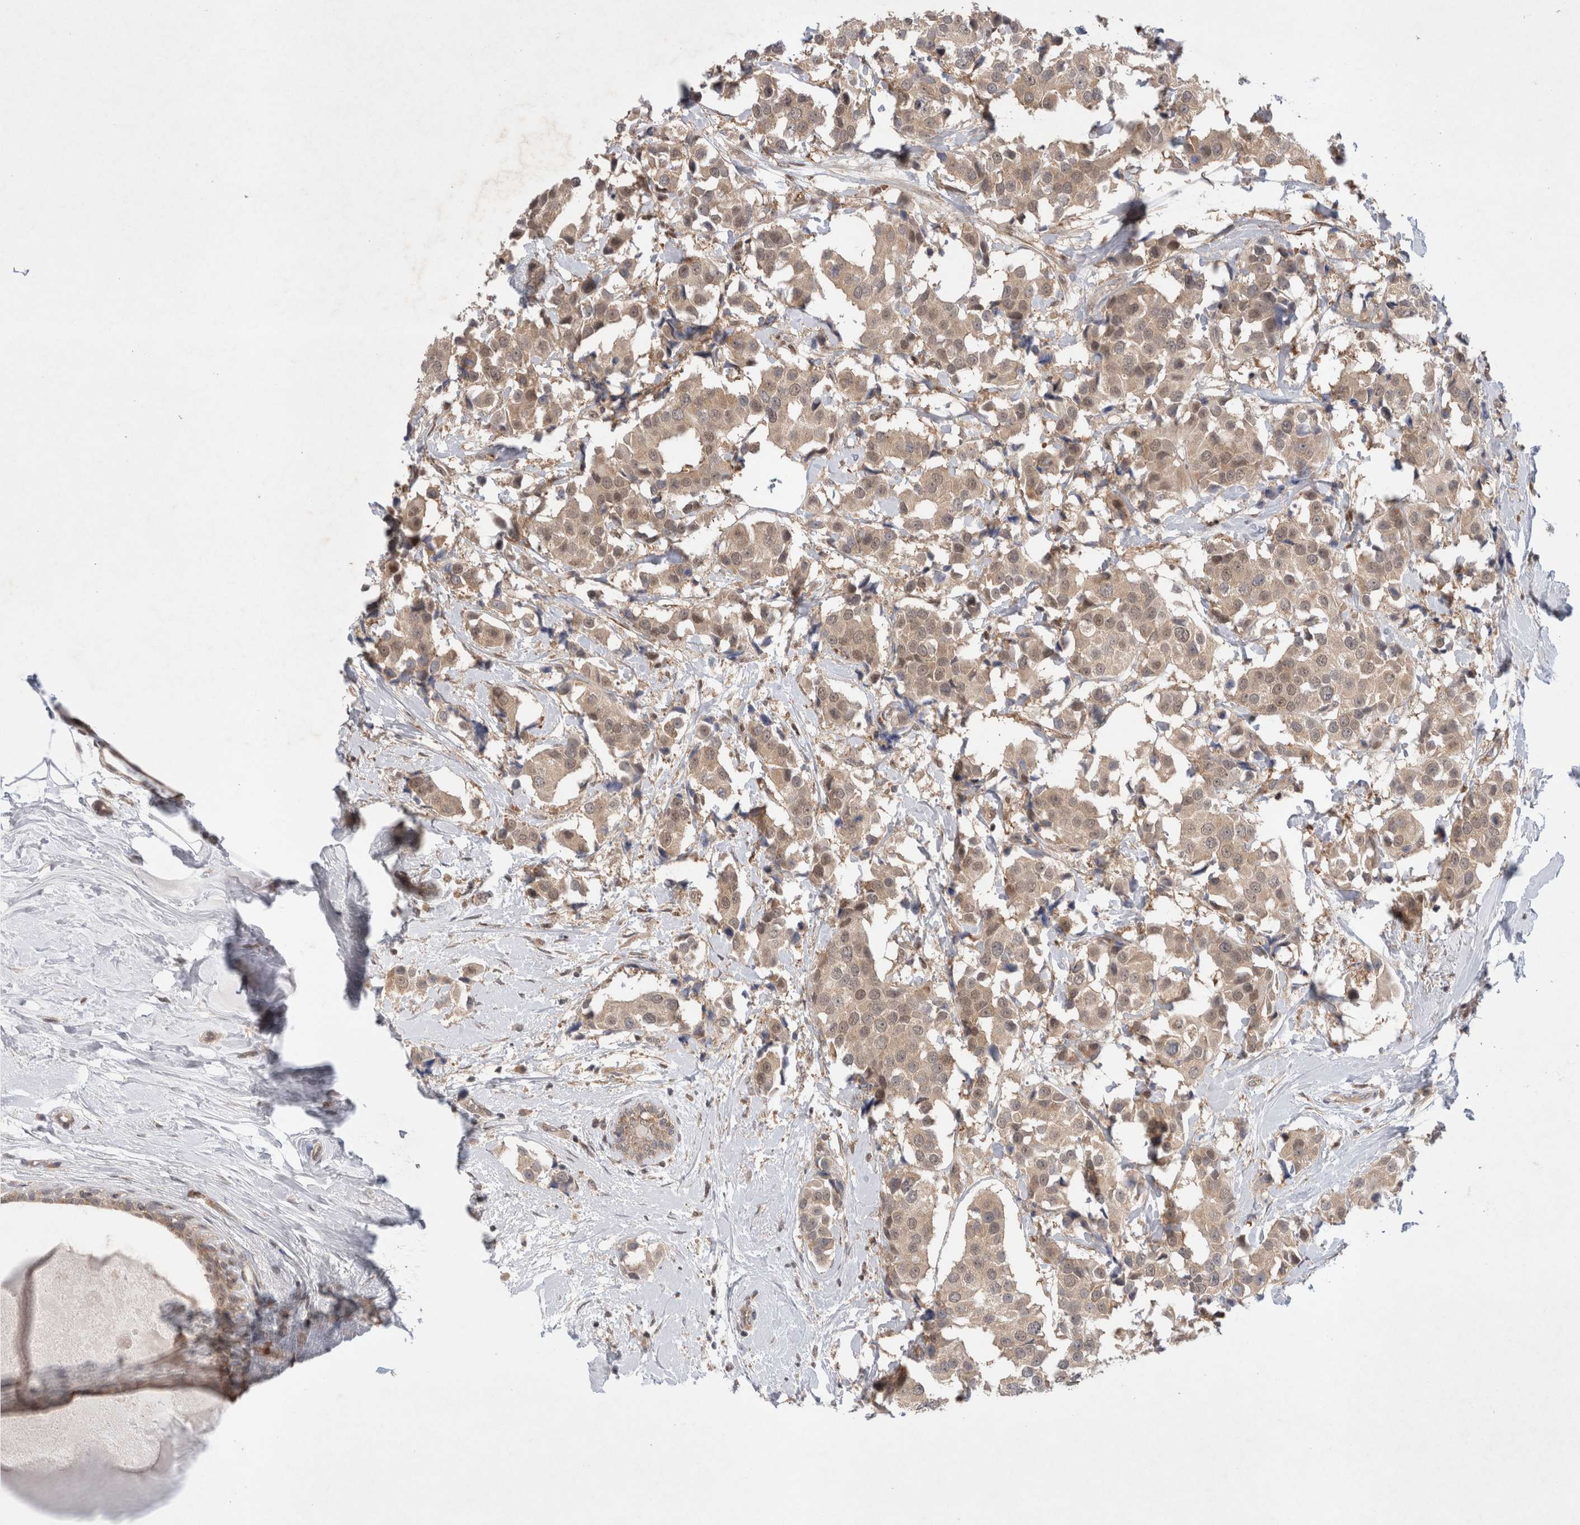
{"staining": {"intensity": "weak", "quantity": ">75%", "location": "cytoplasmic/membranous"}, "tissue": "breast cancer", "cell_type": "Tumor cells", "image_type": "cancer", "snomed": [{"axis": "morphology", "description": "Normal tissue, NOS"}, {"axis": "morphology", "description": "Duct carcinoma"}, {"axis": "topography", "description": "Breast"}], "caption": "Breast invasive ductal carcinoma stained with immunohistochemistry demonstrates weak cytoplasmic/membranous expression in about >75% of tumor cells. (DAB IHC, brown staining for protein, blue staining for nuclei).", "gene": "EIF3E", "patient": {"sex": "female", "age": 39}}